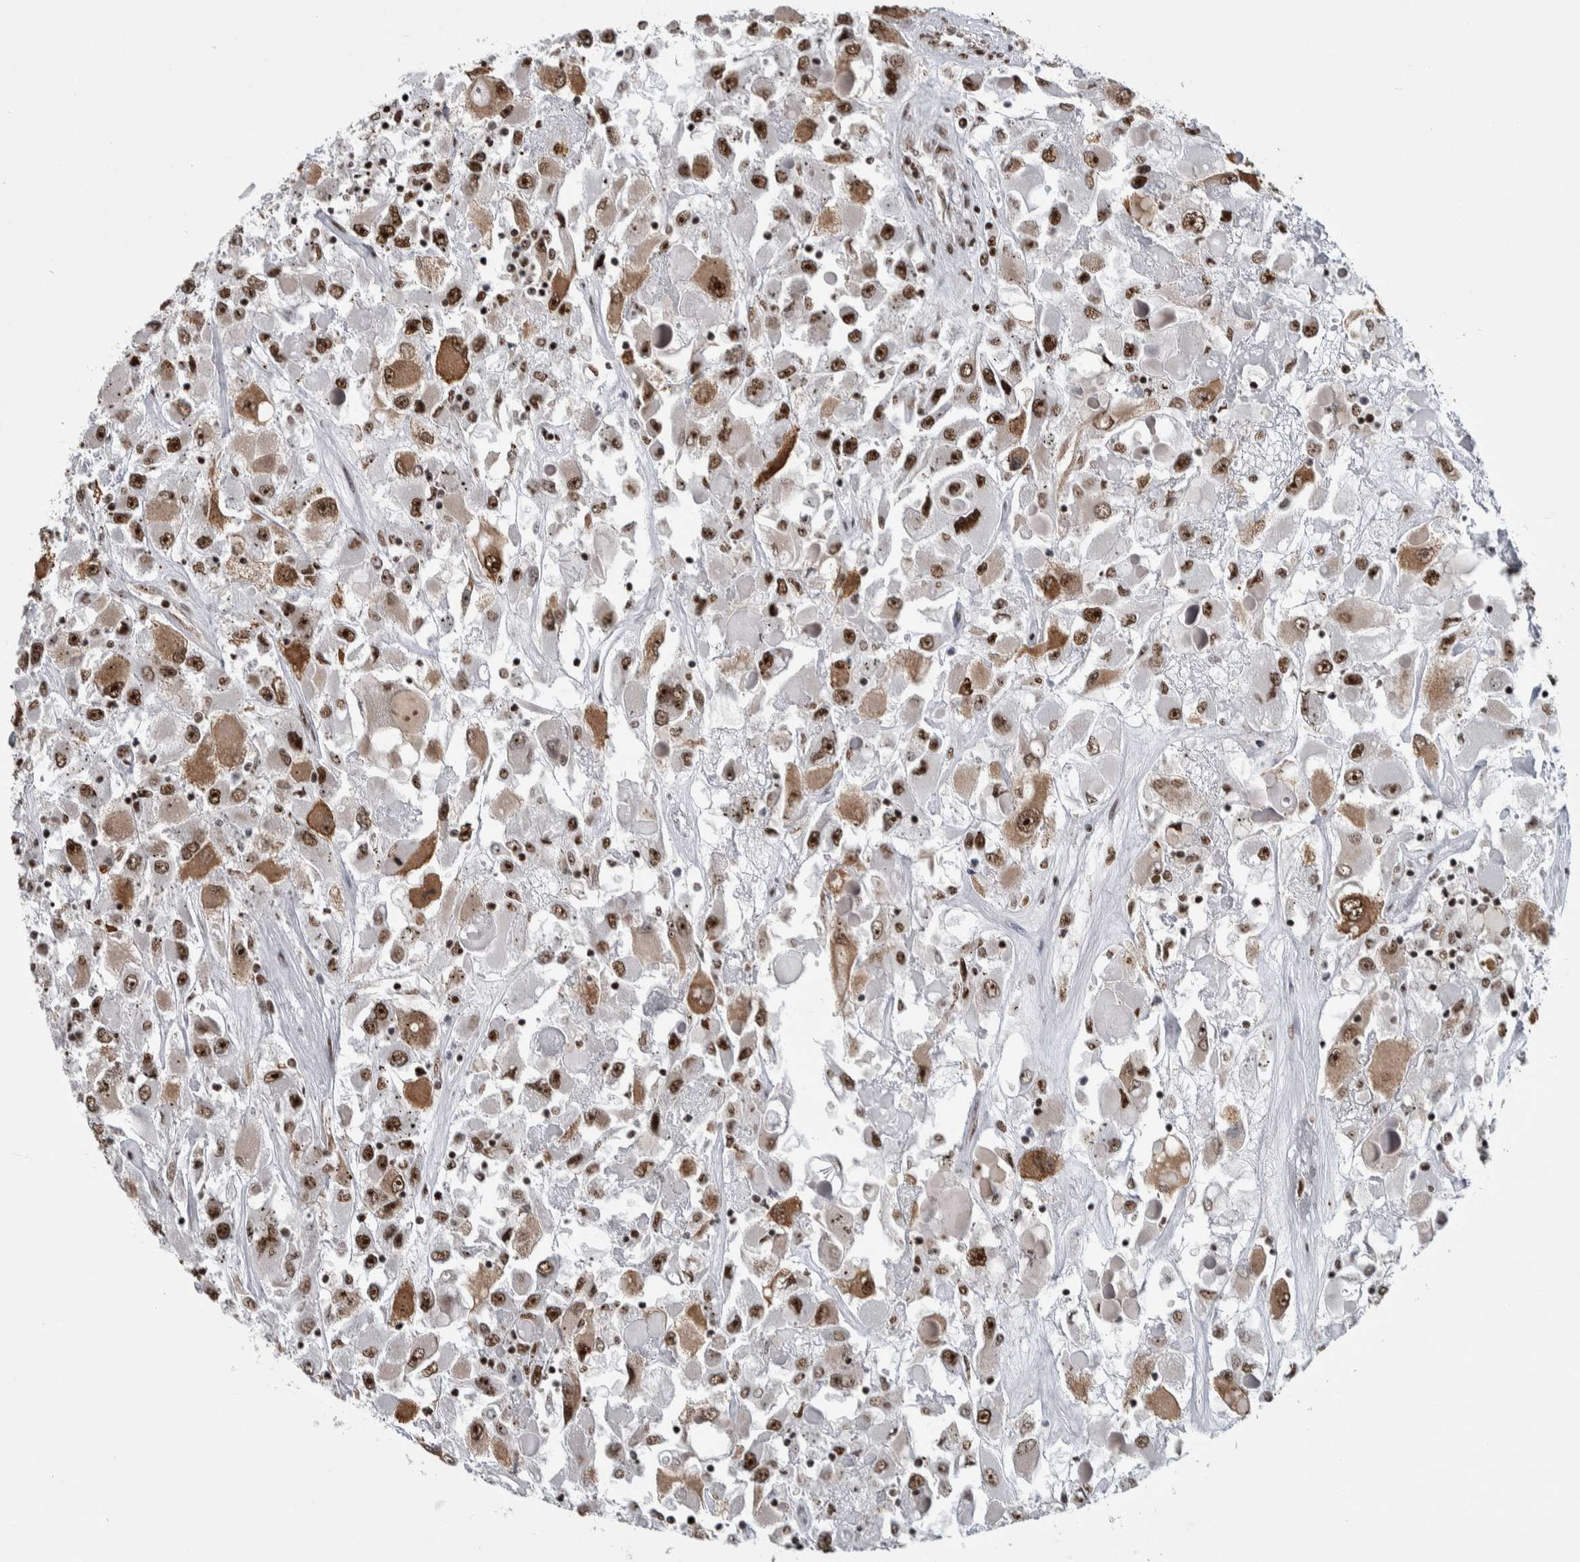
{"staining": {"intensity": "strong", "quantity": ">75%", "location": "cytoplasmic/membranous,nuclear"}, "tissue": "renal cancer", "cell_type": "Tumor cells", "image_type": "cancer", "snomed": [{"axis": "morphology", "description": "Adenocarcinoma, NOS"}, {"axis": "topography", "description": "Kidney"}], "caption": "A high-resolution photomicrograph shows IHC staining of renal cancer, which demonstrates strong cytoplasmic/membranous and nuclear staining in approximately >75% of tumor cells.", "gene": "NCL", "patient": {"sex": "female", "age": 52}}